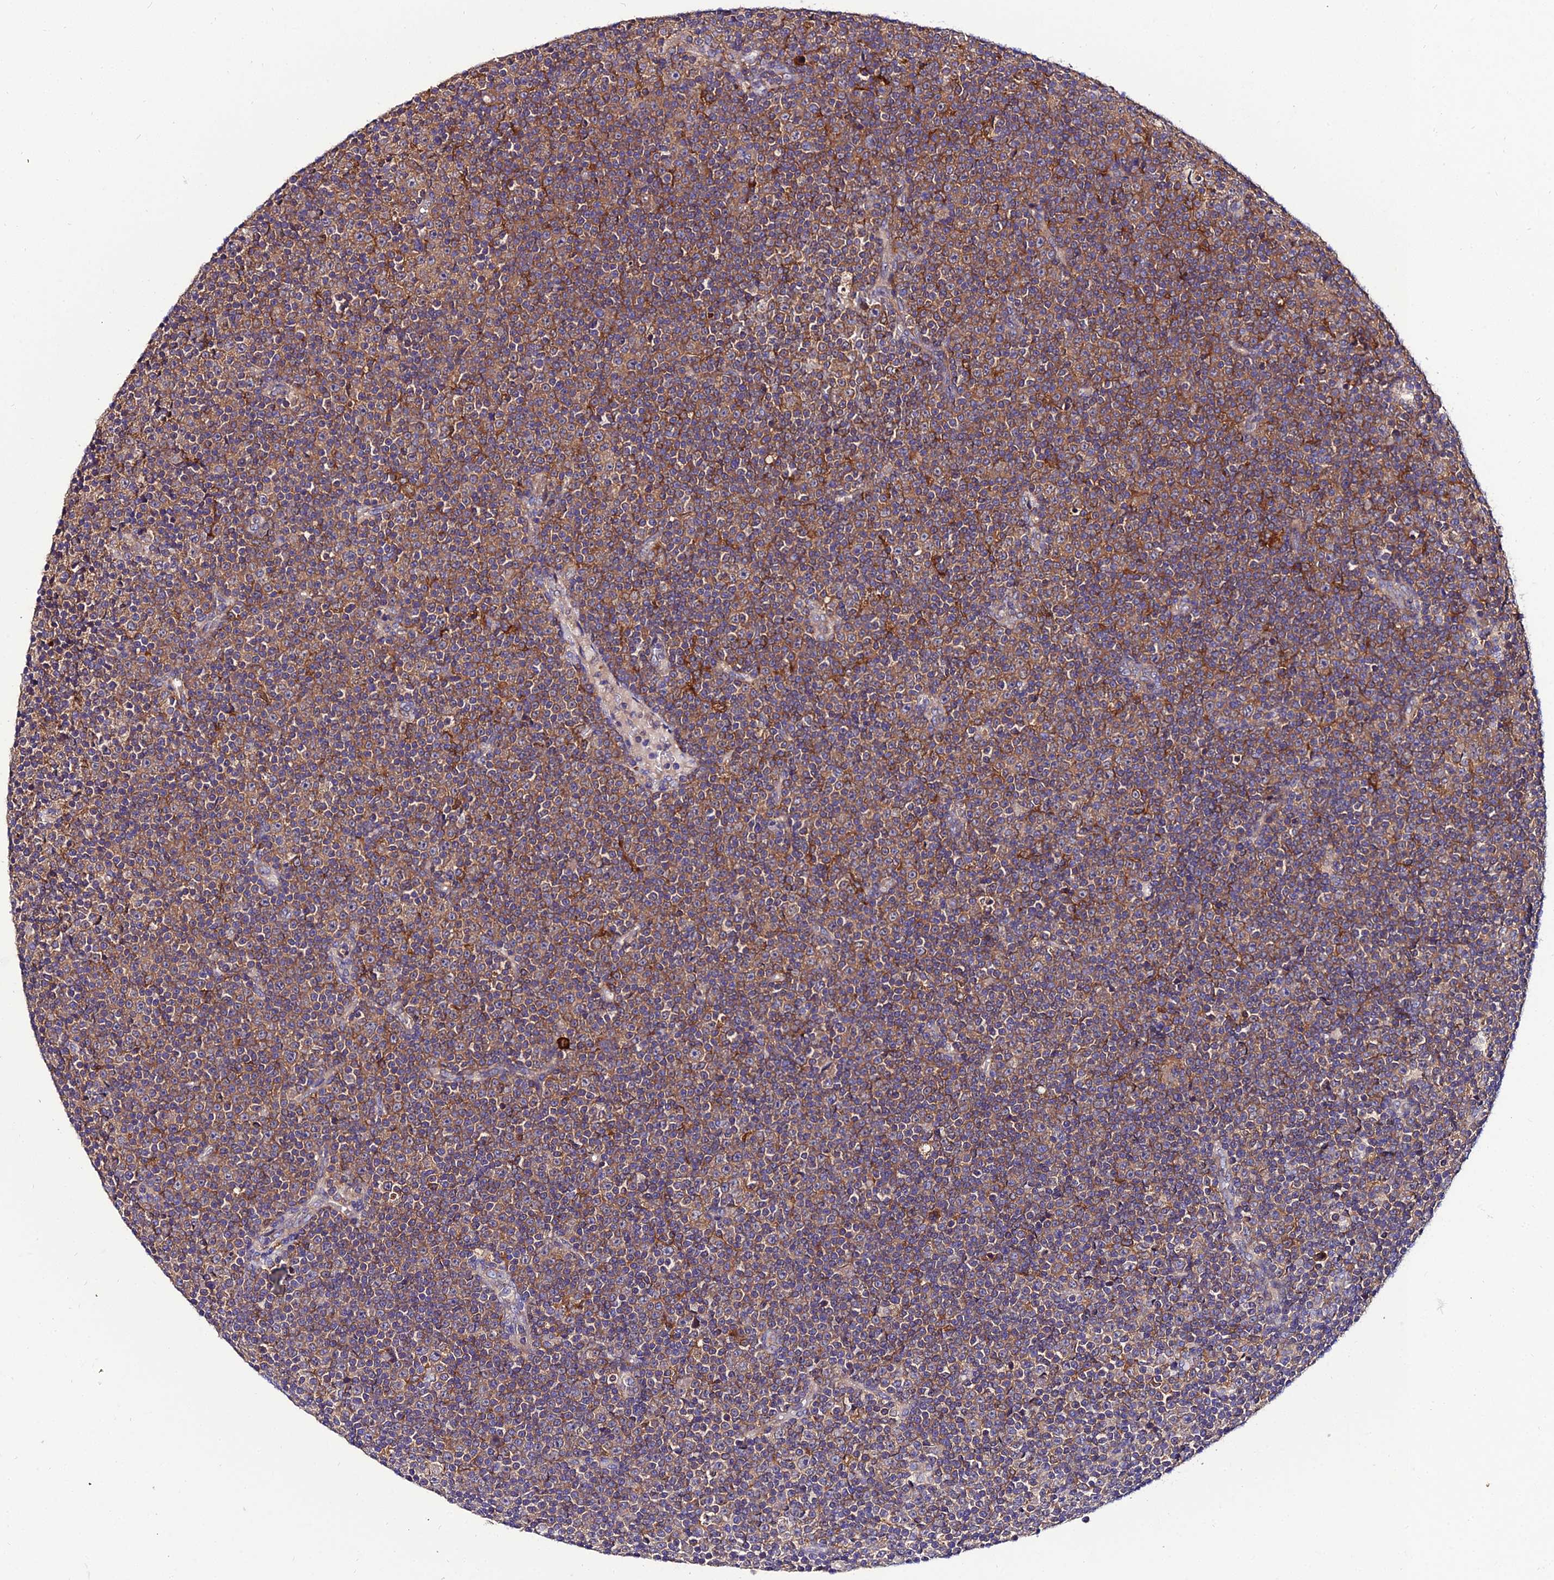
{"staining": {"intensity": "moderate", "quantity": "25%-75%", "location": "cytoplasmic/membranous"}, "tissue": "lymphoma", "cell_type": "Tumor cells", "image_type": "cancer", "snomed": [{"axis": "morphology", "description": "Malignant lymphoma, non-Hodgkin's type, Low grade"}, {"axis": "topography", "description": "Lymph node"}], "caption": "Protein expression analysis of human malignant lymphoma, non-Hodgkin's type (low-grade) reveals moderate cytoplasmic/membranous positivity in approximately 25%-75% of tumor cells.", "gene": "C2orf69", "patient": {"sex": "female", "age": 67}}